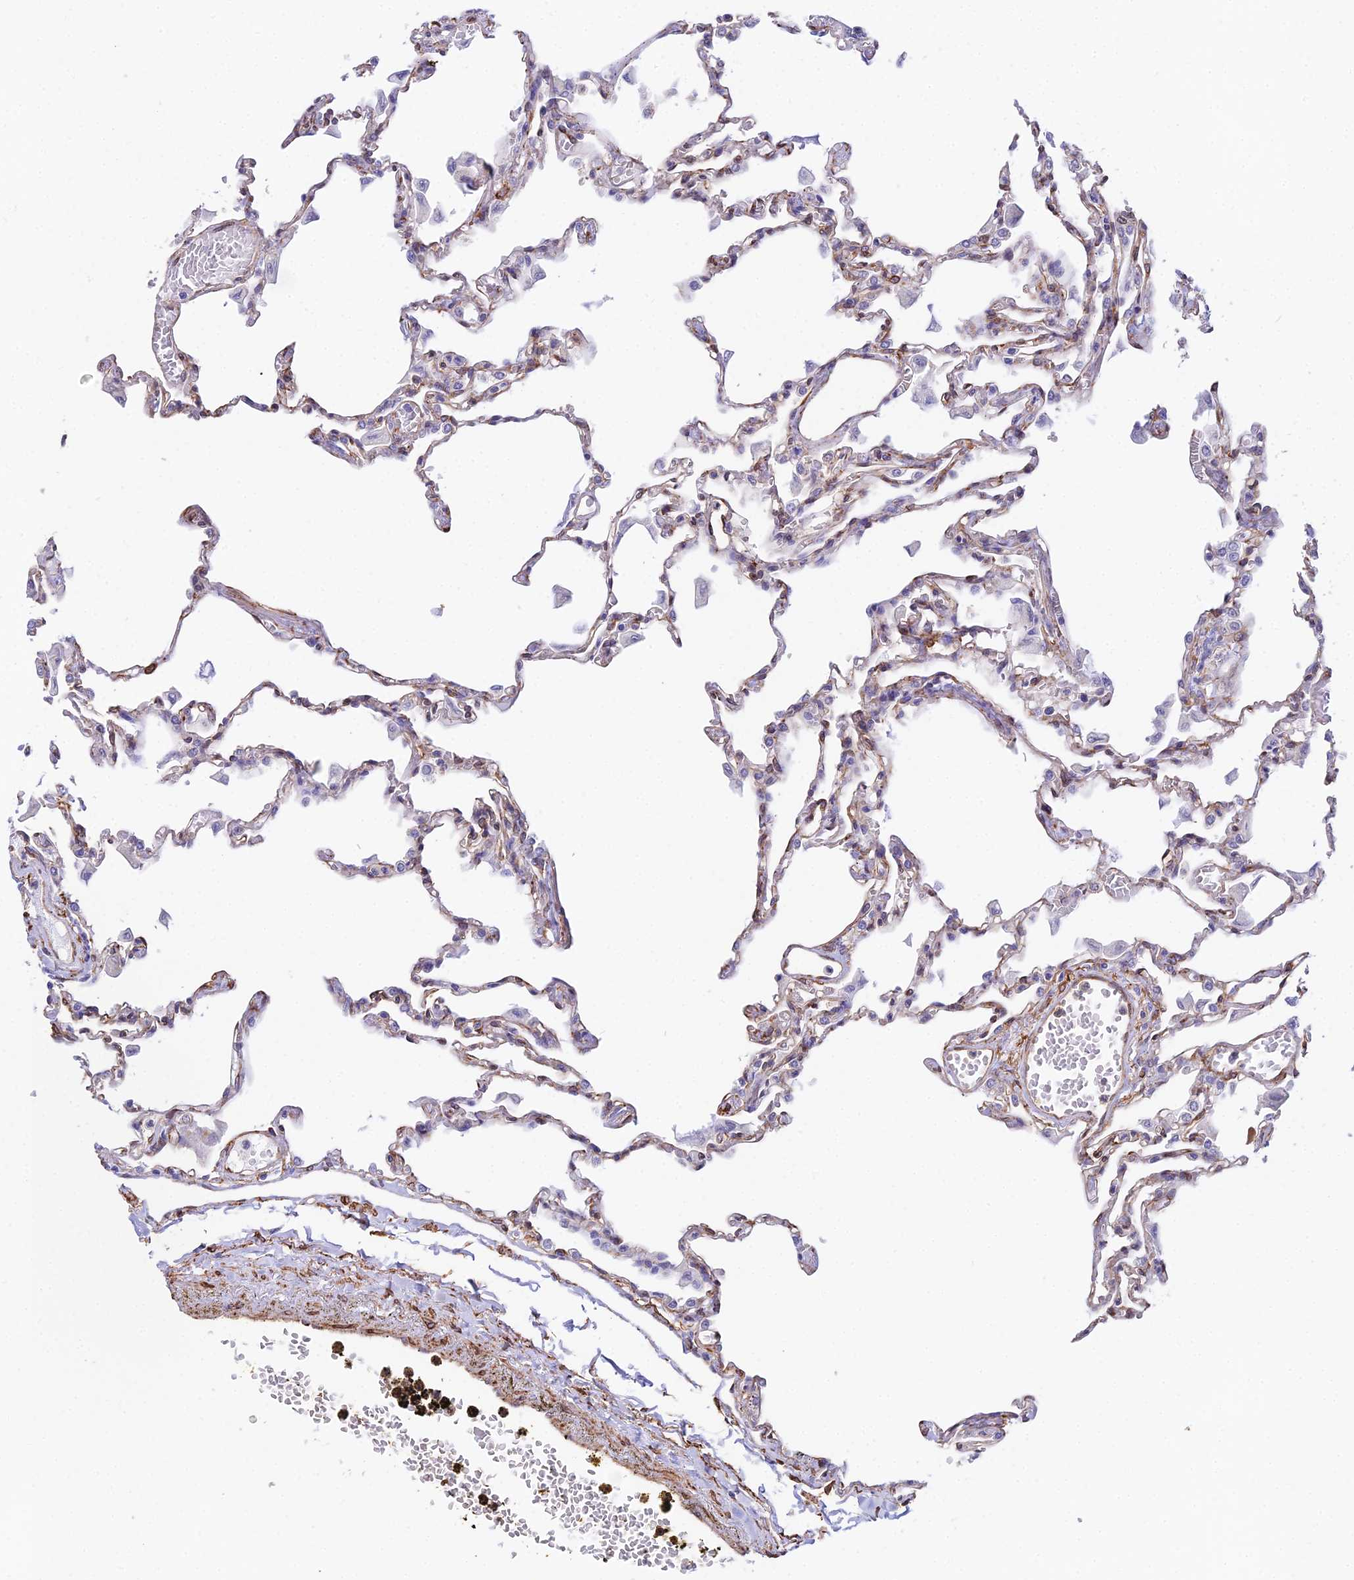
{"staining": {"intensity": "moderate", "quantity": "25%-75%", "location": "cytoplasmic/membranous"}, "tissue": "lung", "cell_type": "Alveolar cells", "image_type": "normal", "snomed": [{"axis": "morphology", "description": "Normal tissue, NOS"}, {"axis": "topography", "description": "Bronchus"}, {"axis": "topography", "description": "Lung"}], "caption": "Immunohistochemistry of benign lung demonstrates medium levels of moderate cytoplasmic/membranous positivity in about 25%-75% of alveolar cells. (Brightfield microscopy of DAB IHC at high magnification).", "gene": "MXRA7", "patient": {"sex": "female", "age": 49}}